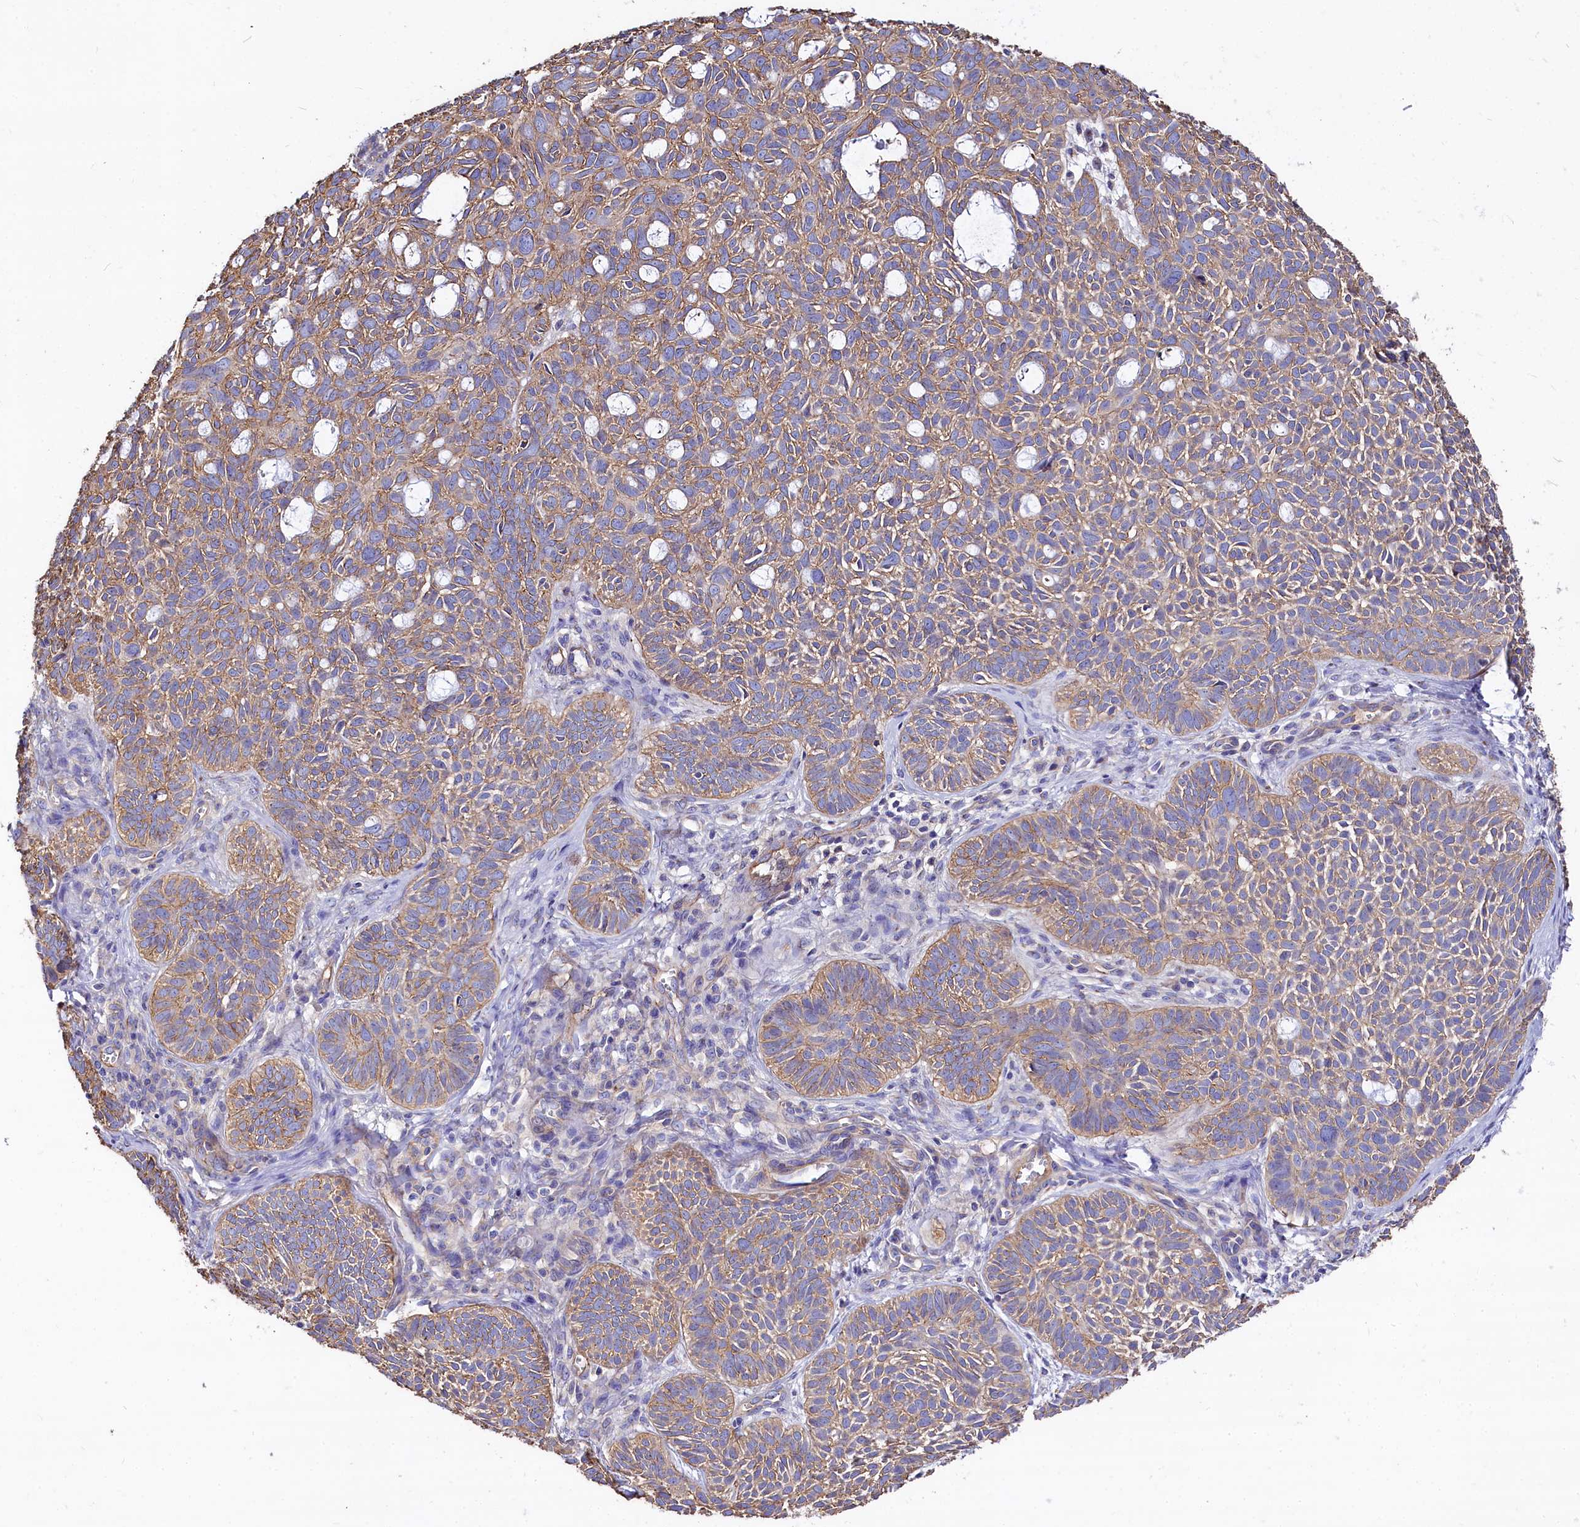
{"staining": {"intensity": "weak", "quantity": ">75%", "location": "cytoplasmic/membranous"}, "tissue": "skin cancer", "cell_type": "Tumor cells", "image_type": "cancer", "snomed": [{"axis": "morphology", "description": "Basal cell carcinoma"}, {"axis": "topography", "description": "Skin"}], "caption": "Skin cancer was stained to show a protein in brown. There is low levels of weak cytoplasmic/membranous expression in about >75% of tumor cells.", "gene": "FCHSD2", "patient": {"sex": "male", "age": 69}}